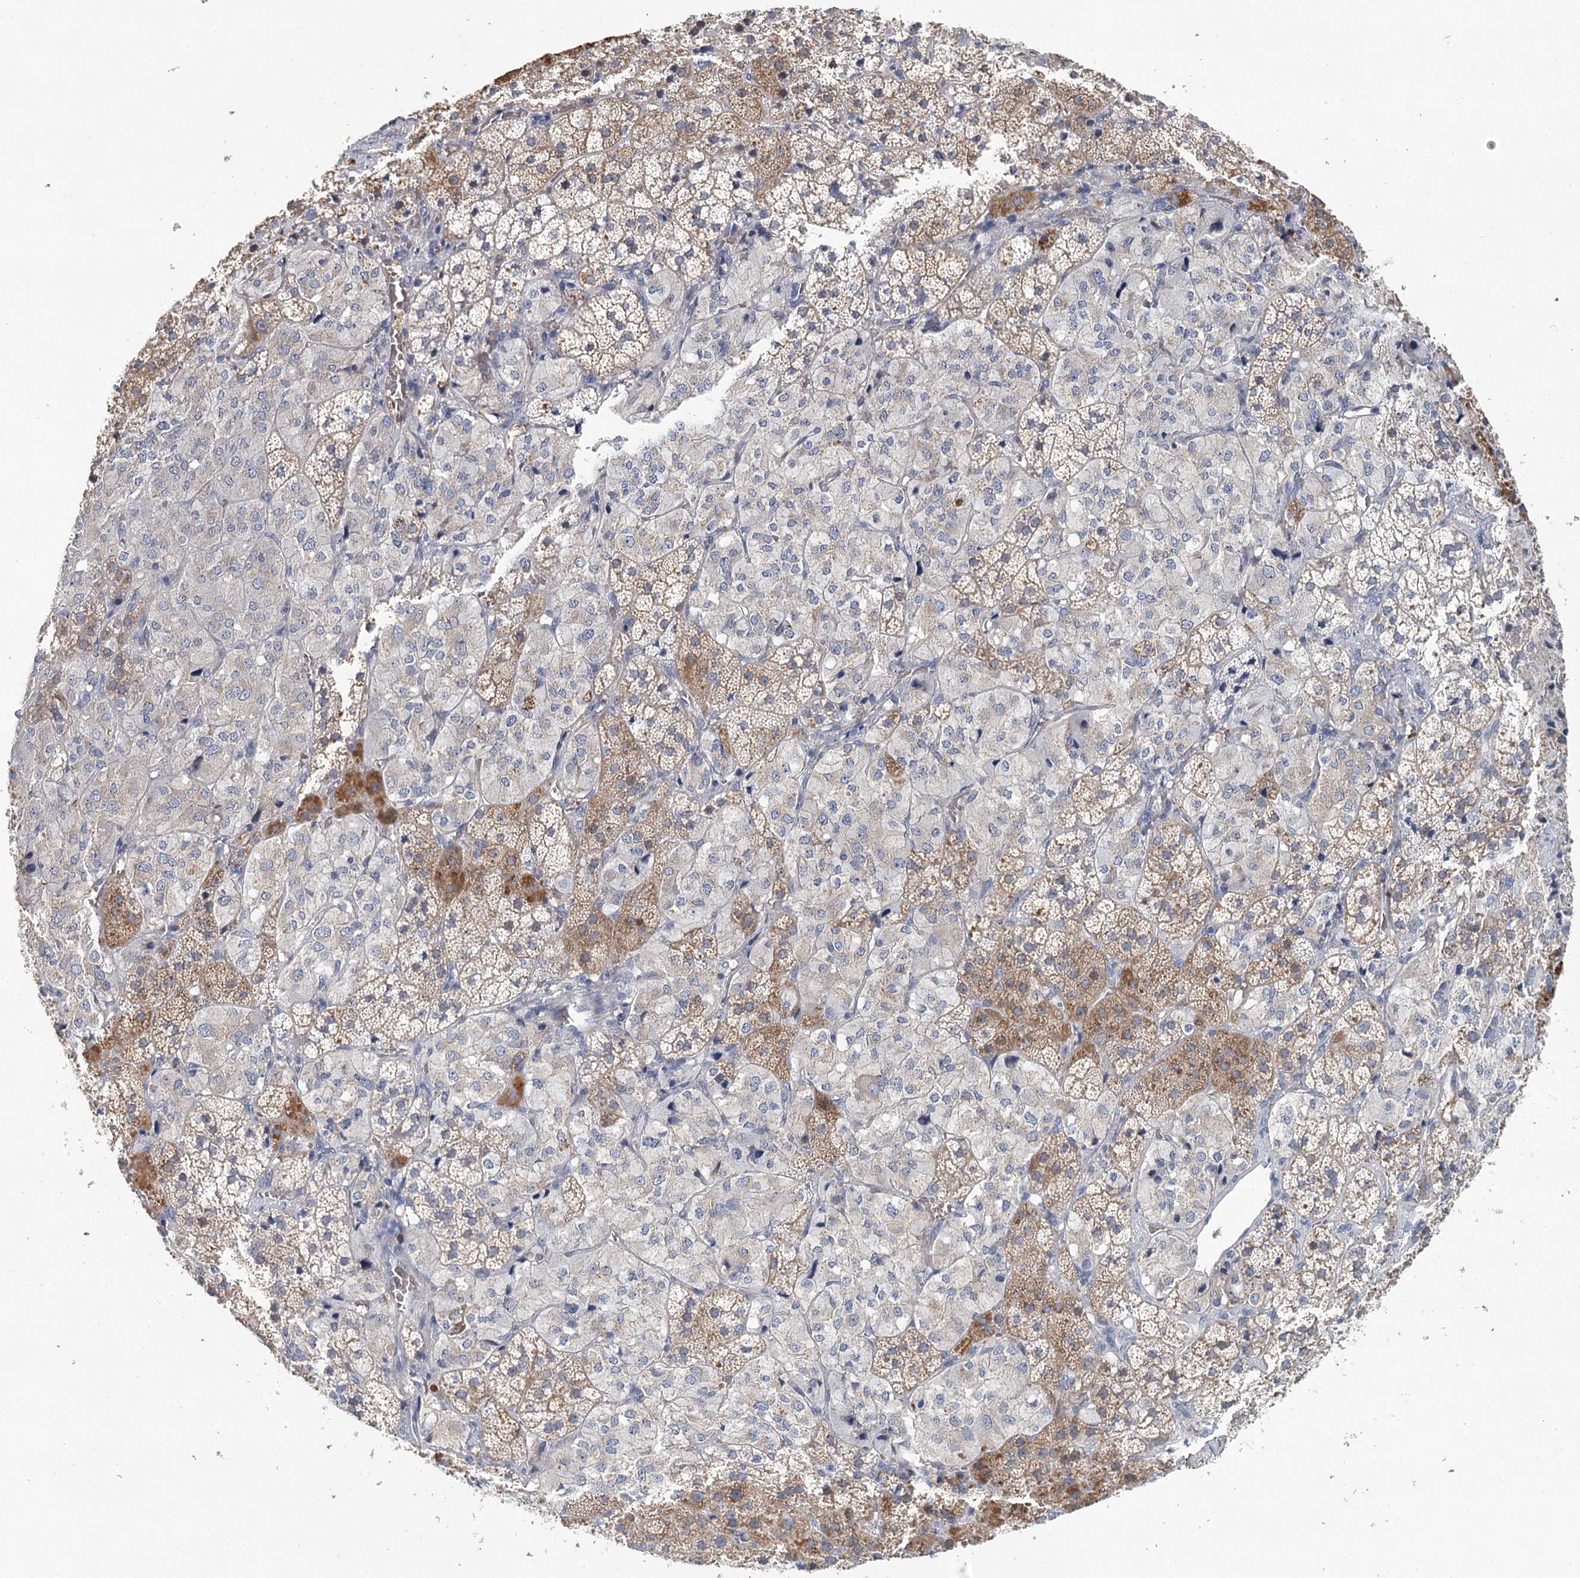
{"staining": {"intensity": "moderate", "quantity": "<25%", "location": "cytoplasmic/membranous"}, "tissue": "adrenal gland", "cell_type": "Glandular cells", "image_type": "normal", "snomed": [{"axis": "morphology", "description": "Normal tissue, NOS"}, {"axis": "topography", "description": "Adrenal gland"}], "caption": "This image demonstrates immunohistochemistry staining of unremarkable adrenal gland, with low moderate cytoplasmic/membranous positivity in approximately <25% of glandular cells.", "gene": "ARHGAP44", "patient": {"sex": "female", "age": 44}}